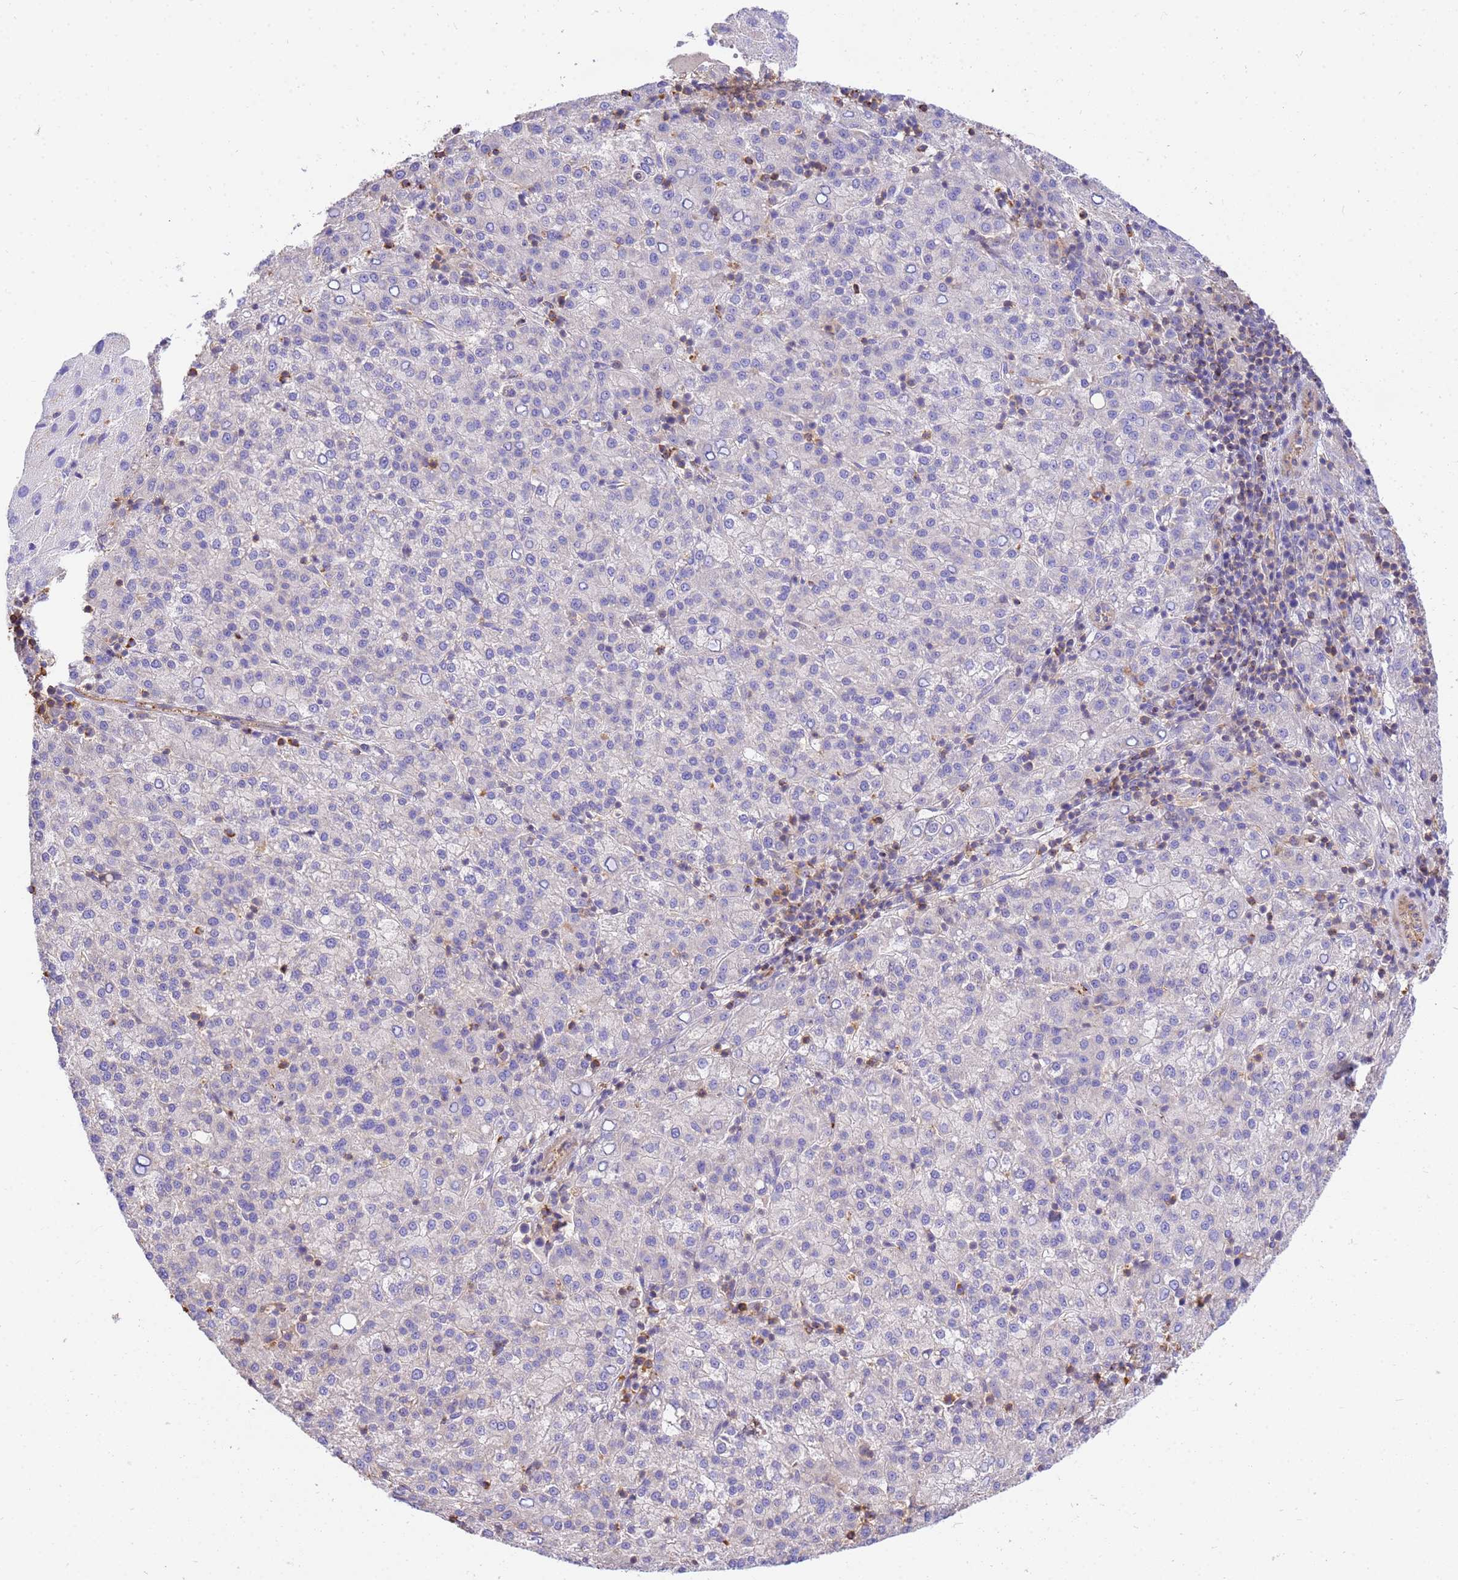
{"staining": {"intensity": "negative", "quantity": "none", "location": "none"}, "tissue": "liver cancer", "cell_type": "Tumor cells", "image_type": "cancer", "snomed": [{"axis": "morphology", "description": "Carcinoma, Hepatocellular, NOS"}, {"axis": "topography", "description": "Liver"}], "caption": "Tumor cells show no significant protein expression in liver hepatocellular carcinoma.", "gene": "WDR64", "patient": {"sex": "female", "age": 58}}